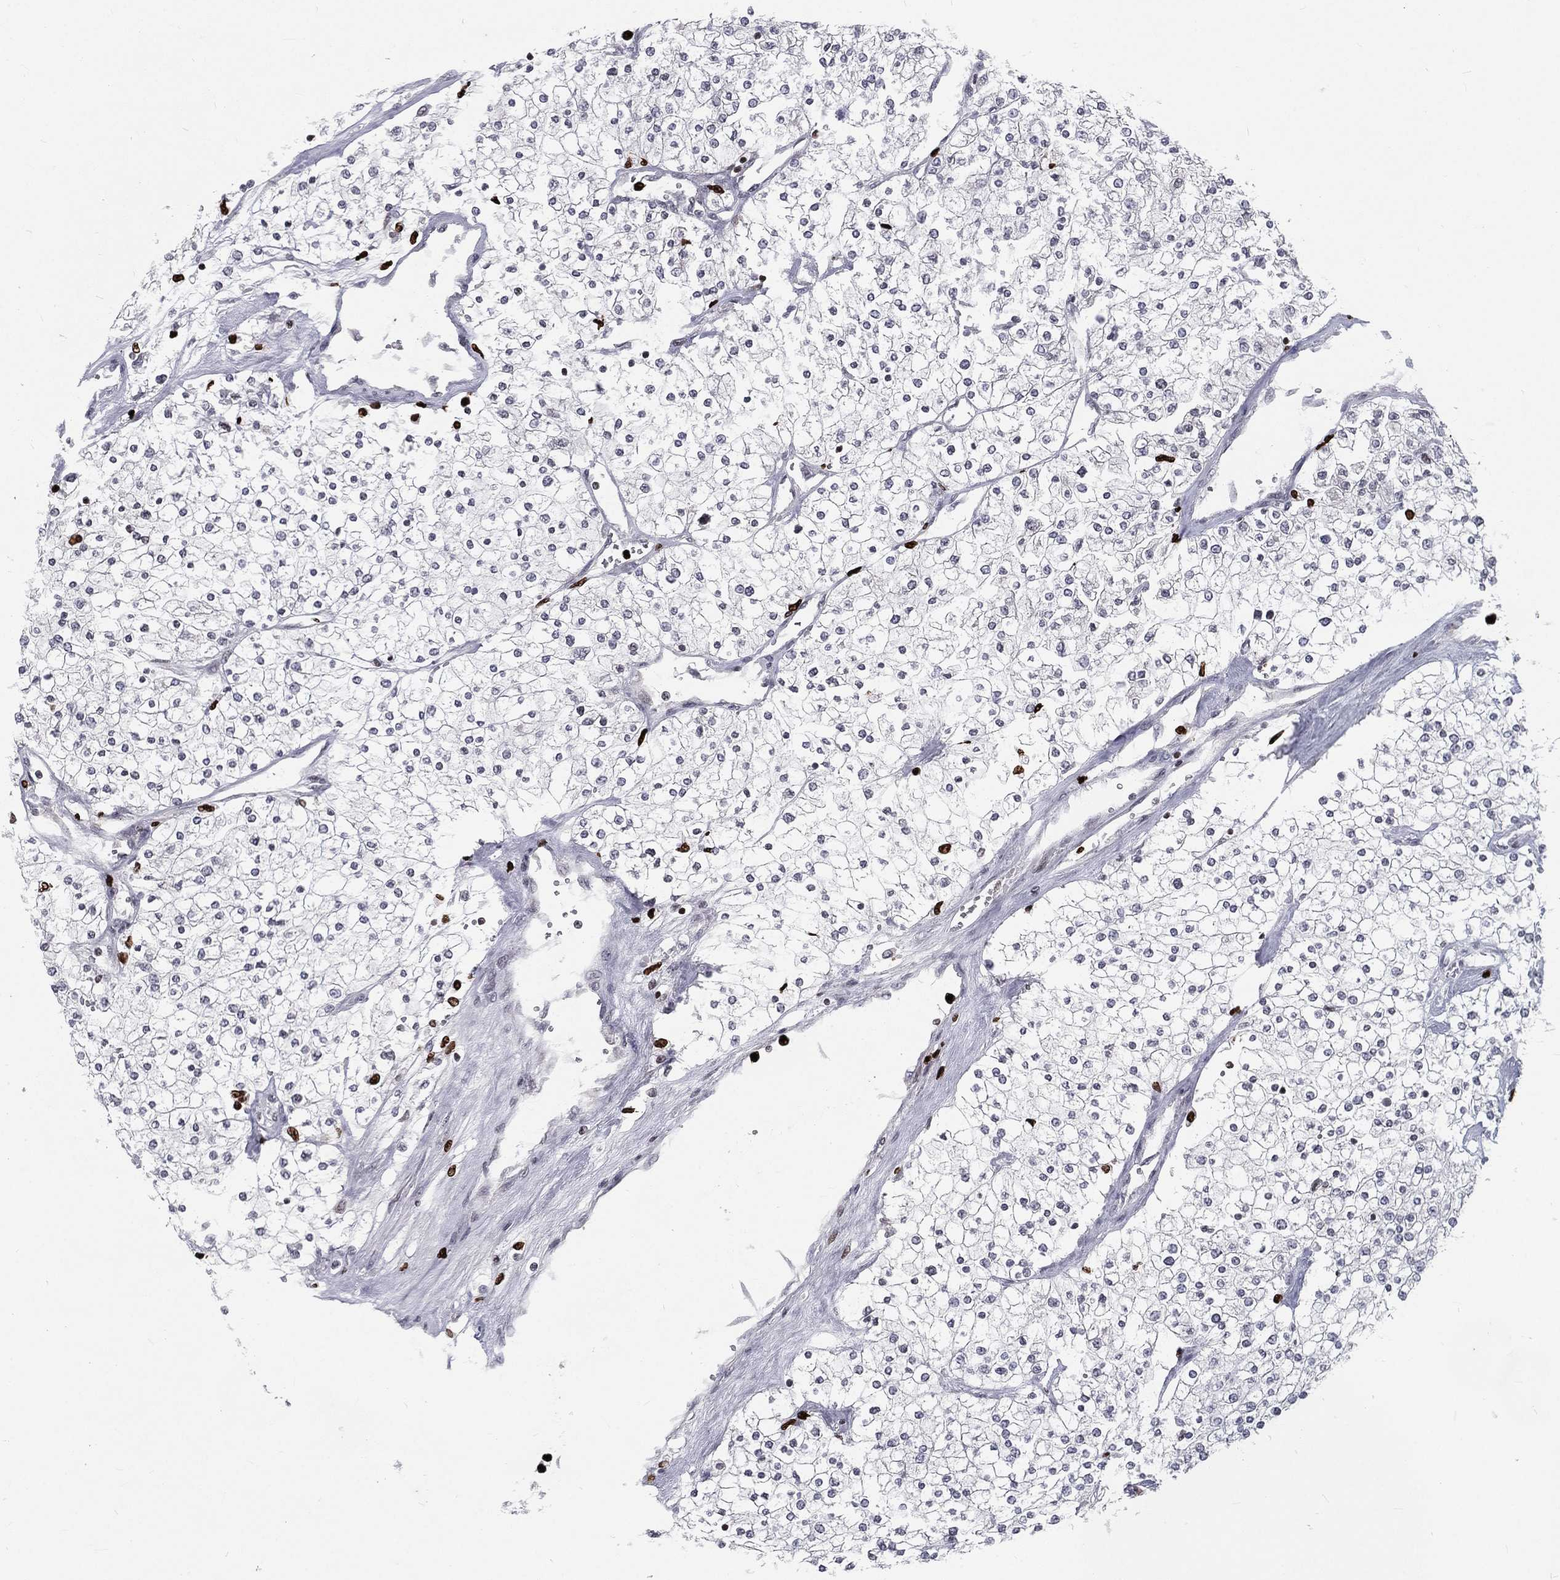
{"staining": {"intensity": "negative", "quantity": "none", "location": "none"}, "tissue": "renal cancer", "cell_type": "Tumor cells", "image_type": "cancer", "snomed": [{"axis": "morphology", "description": "Adenocarcinoma, NOS"}, {"axis": "topography", "description": "Kidney"}], "caption": "Tumor cells are negative for brown protein staining in renal cancer.", "gene": "MNDA", "patient": {"sex": "male", "age": 80}}